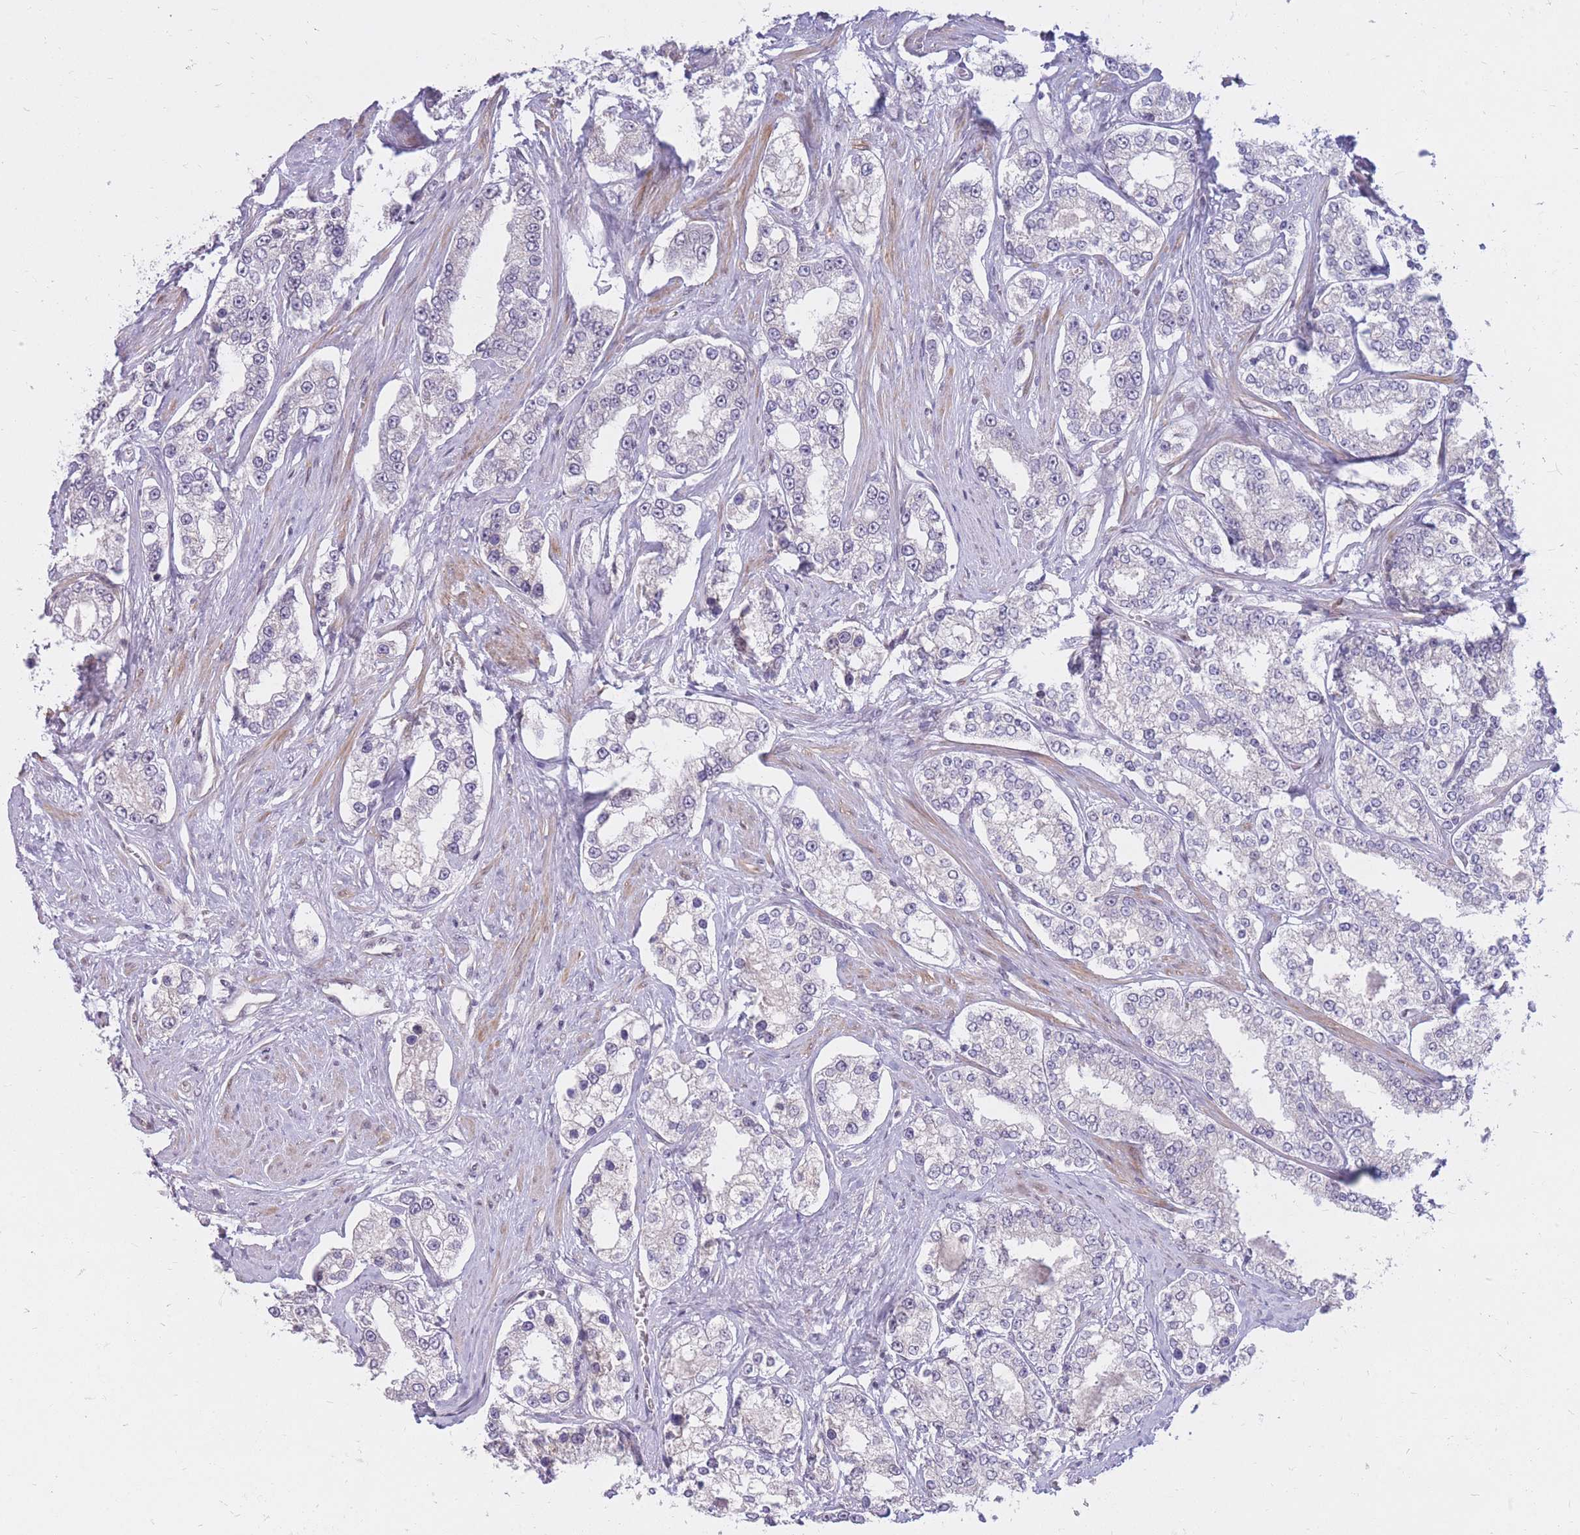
{"staining": {"intensity": "negative", "quantity": "none", "location": "none"}, "tissue": "prostate cancer", "cell_type": "Tumor cells", "image_type": "cancer", "snomed": [{"axis": "morphology", "description": "Normal tissue, NOS"}, {"axis": "morphology", "description": "Adenocarcinoma, High grade"}, {"axis": "topography", "description": "Prostate"}], "caption": "Immunohistochemical staining of prostate cancer demonstrates no significant expression in tumor cells.", "gene": "ERICH6B", "patient": {"sex": "male", "age": 83}}